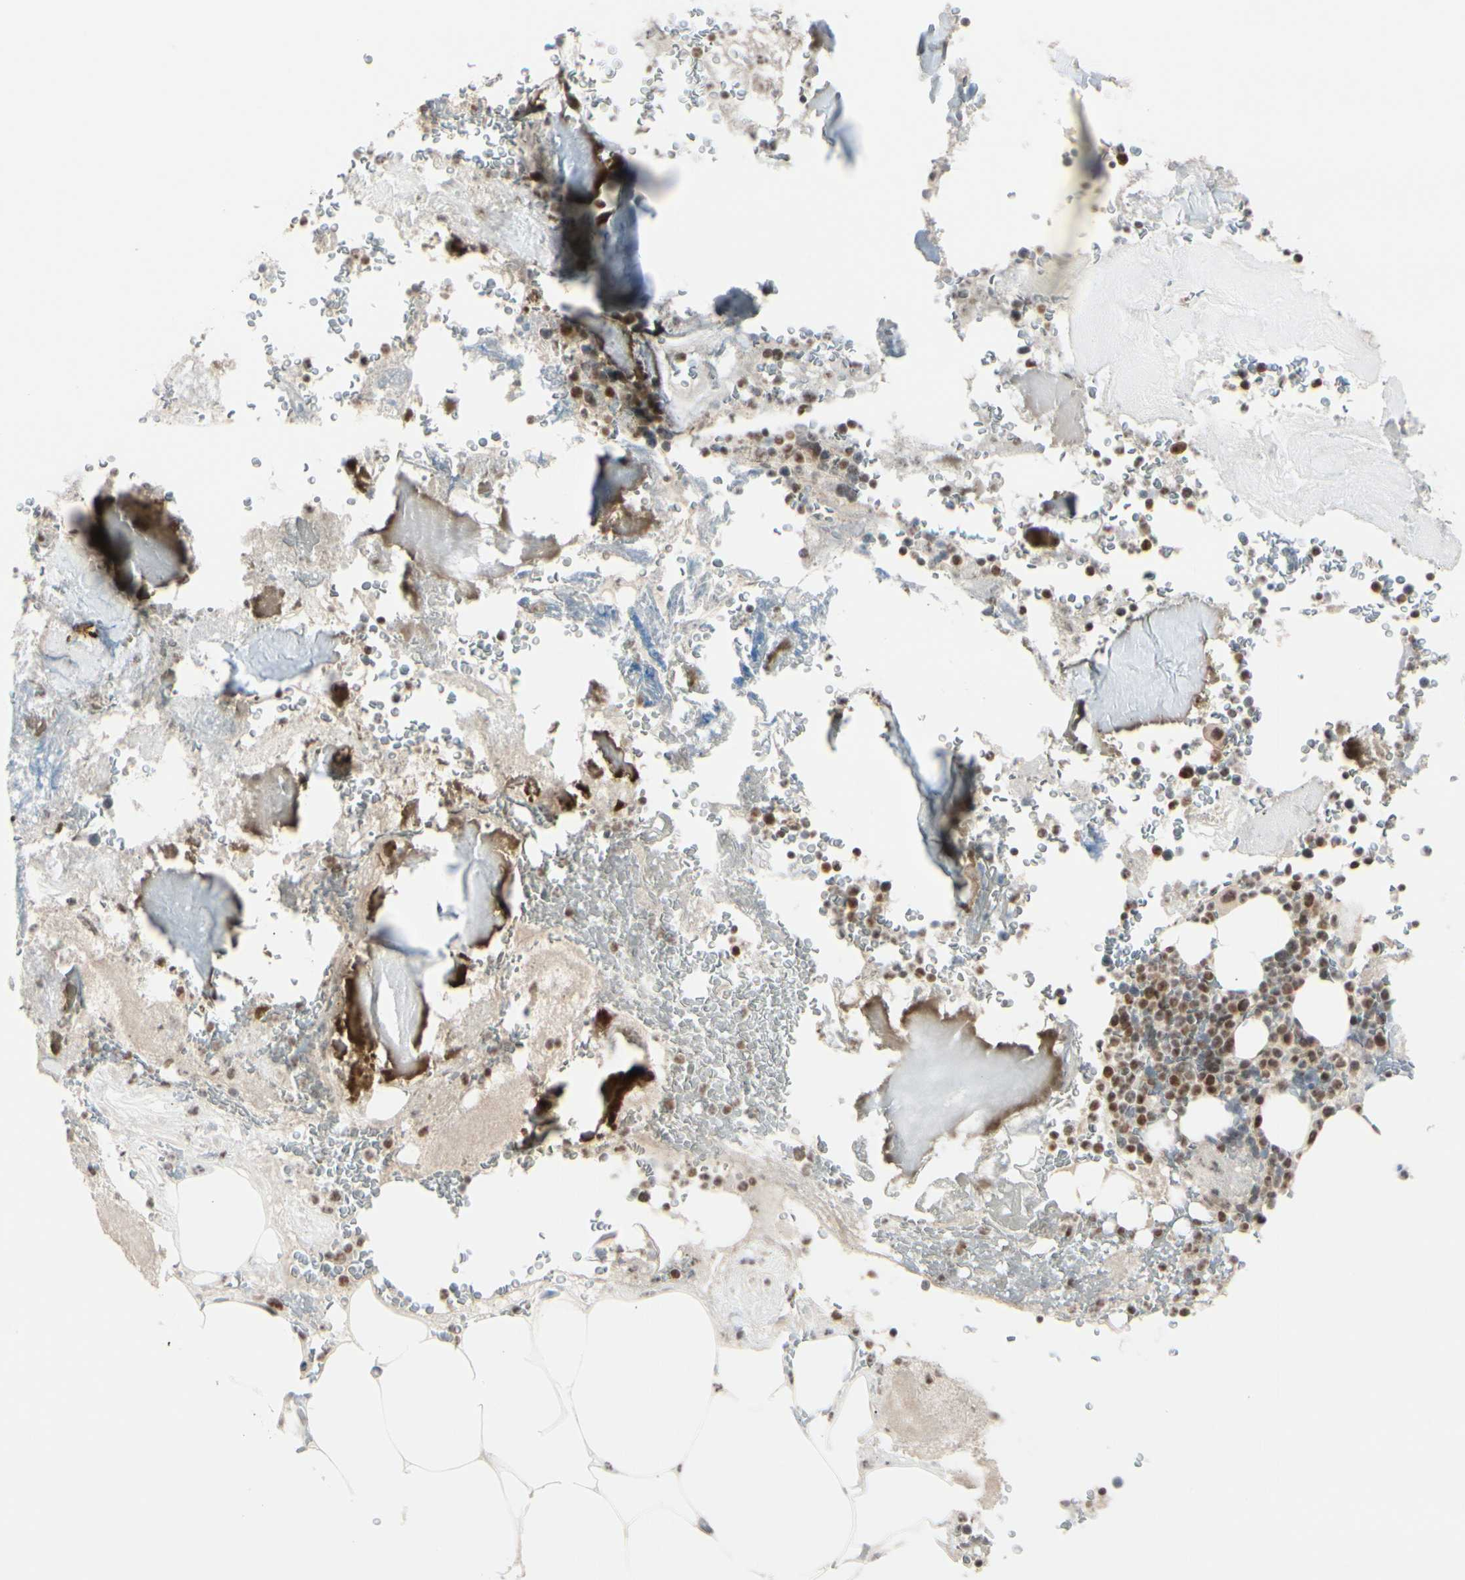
{"staining": {"intensity": "moderate", "quantity": "25%-75%", "location": "nuclear"}, "tissue": "bone marrow", "cell_type": "Hematopoietic cells", "image_type": "normal", "snomed": [{"axis": "morphology", "description": "Normal tissue, NOS"}, {"axis": "topography", "description": "Bone marrow"}], "caption": "Benign bone marrow was stained to show a protein in brown. There is medium levels of moderate nuclear staining in approximately 25%-75% of hematopoietic cells.", "gene": "BRMS1", "patient": {"sex": "male"}}